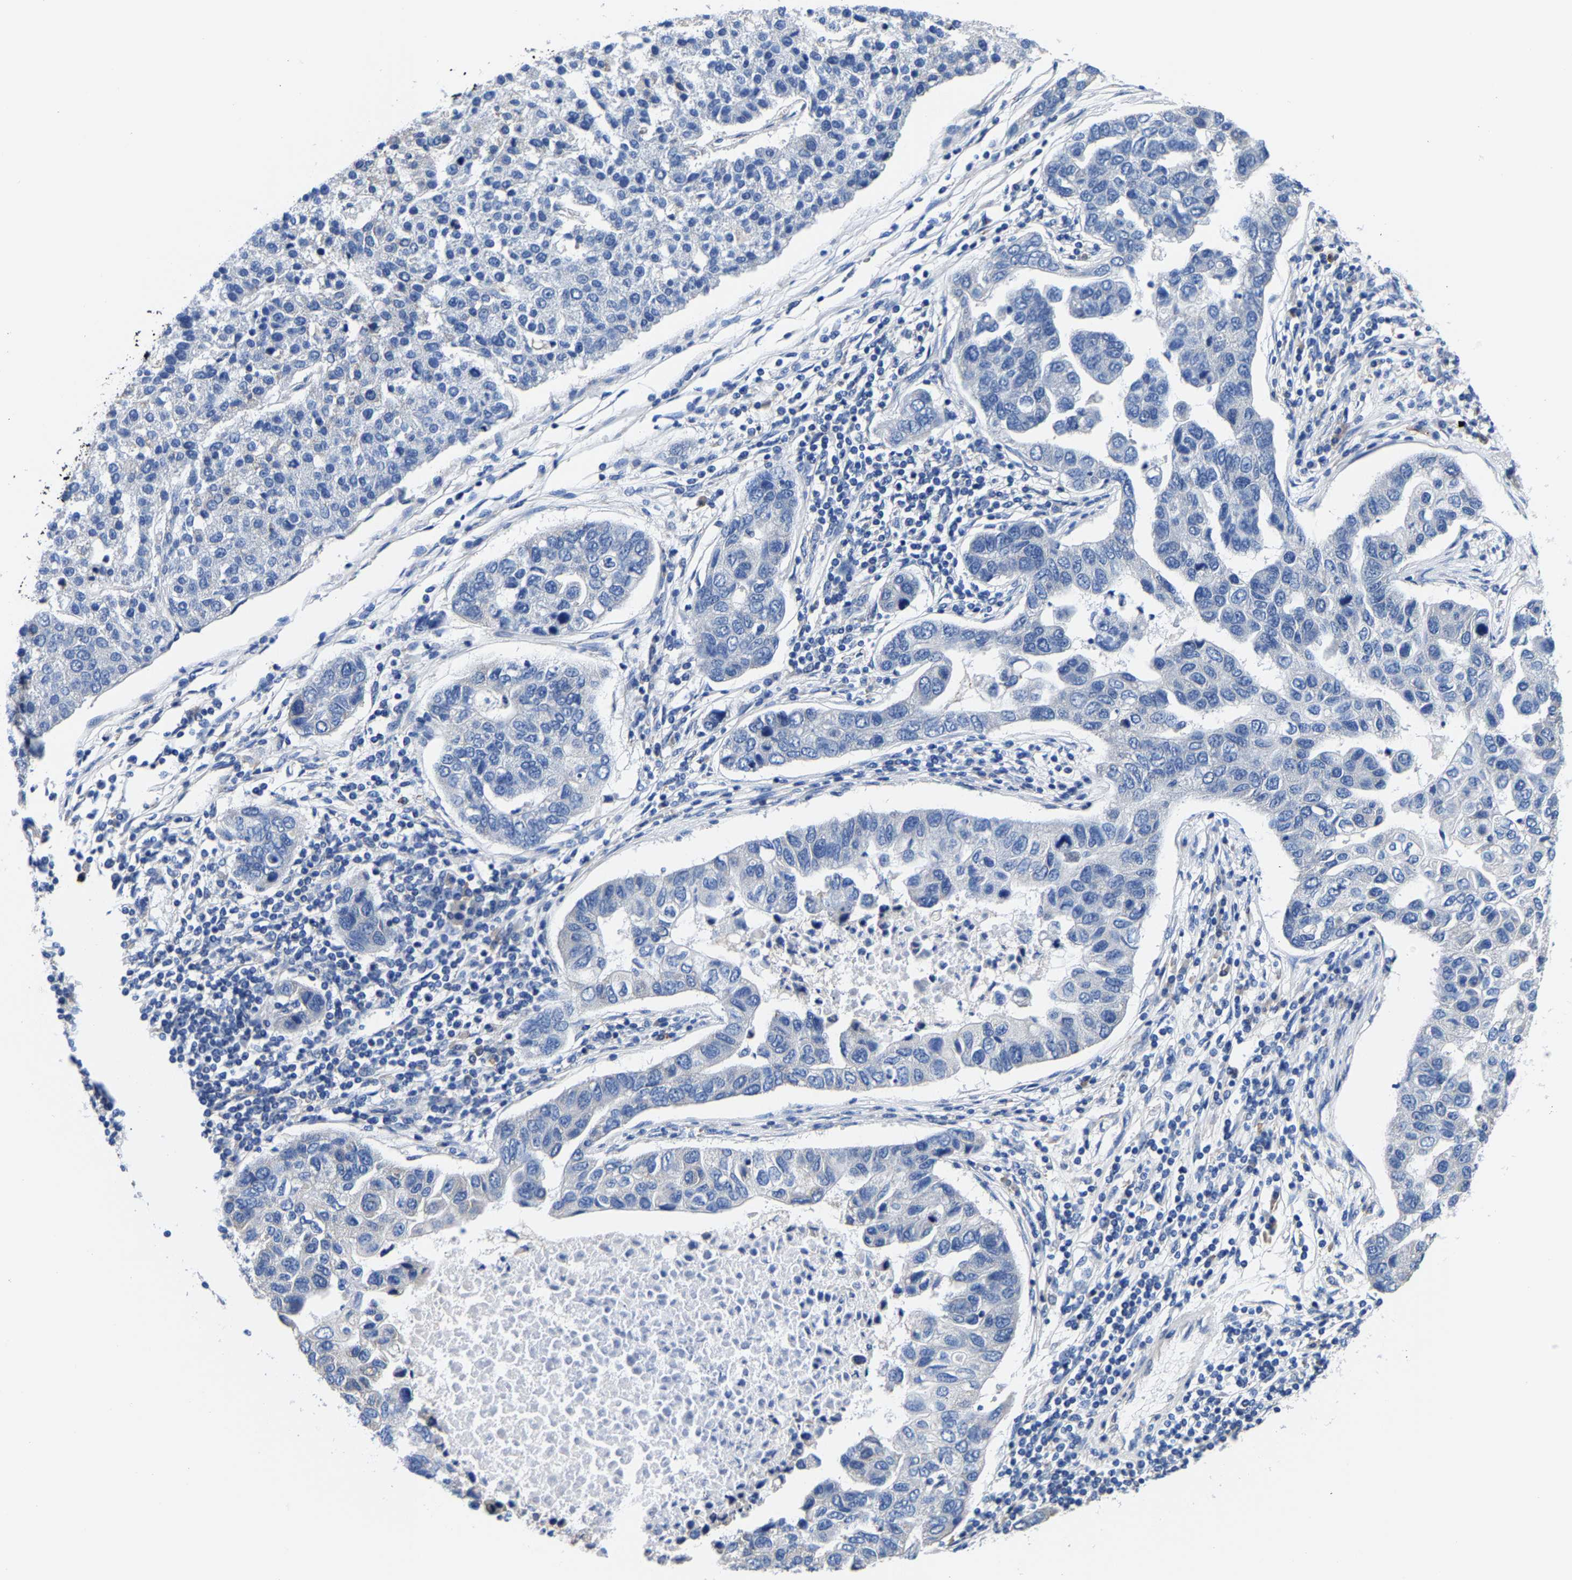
{"staining": {"intensity": "negative", "quantity": "none", "location": "none"}, "tissue": "pancreatic cancer", "cell_type": "Tumor cells", "image_type": "cancer", "snomed": [{"axis": "morphology", "description": "Adenocarcinoma, NOS"}, {"axis": "topography", "description": "Pancreas"}], "caption": "Tumor cells are negative for protein expression in human pancreatic cancer (adenocarcinoma).", "gene": "SRPK2", "patient": {"sex": "female", "age": 61}}